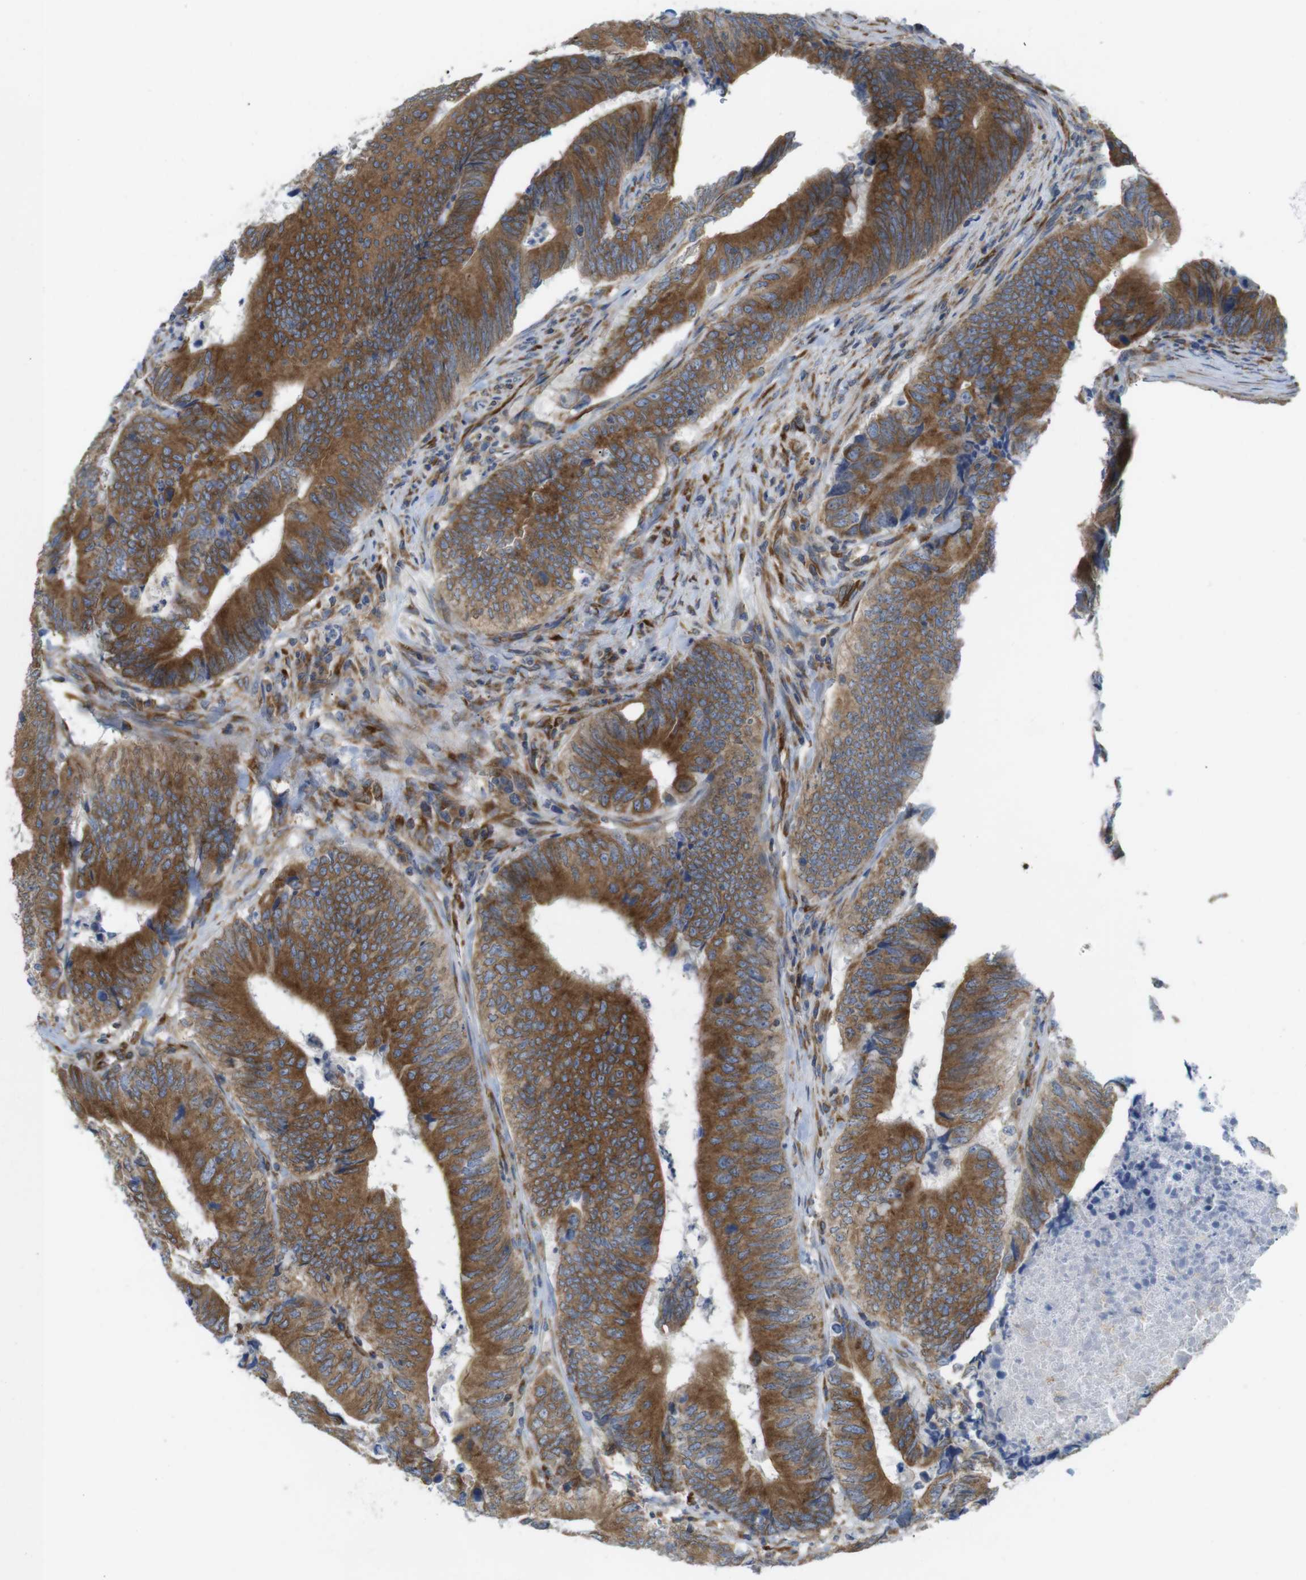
{"staining": {"intensity": "strong", "quantity": ">75%", "location": "cytoplasmic/membranous"}, "tissue": "colorectal cancer", "cell_type": "Tumor cells", "image_type": "cancer", "snomed": [{"axis": "morphology", "description": "Normal tissue, NOS"}, {"axis": "morphology", "description": "Adenocarcinoma, NOS"}, {"axis": "topography", "description": "Colon"}], "caption": "Human adenocarcinoma (colorectal) stained with a brown dye displays strong cytoplasmic/membranous positive positivity in approximately >75% of tumor cells.", "gene": "PCNX2", "patient": {"sex": "male", "age": 56}}